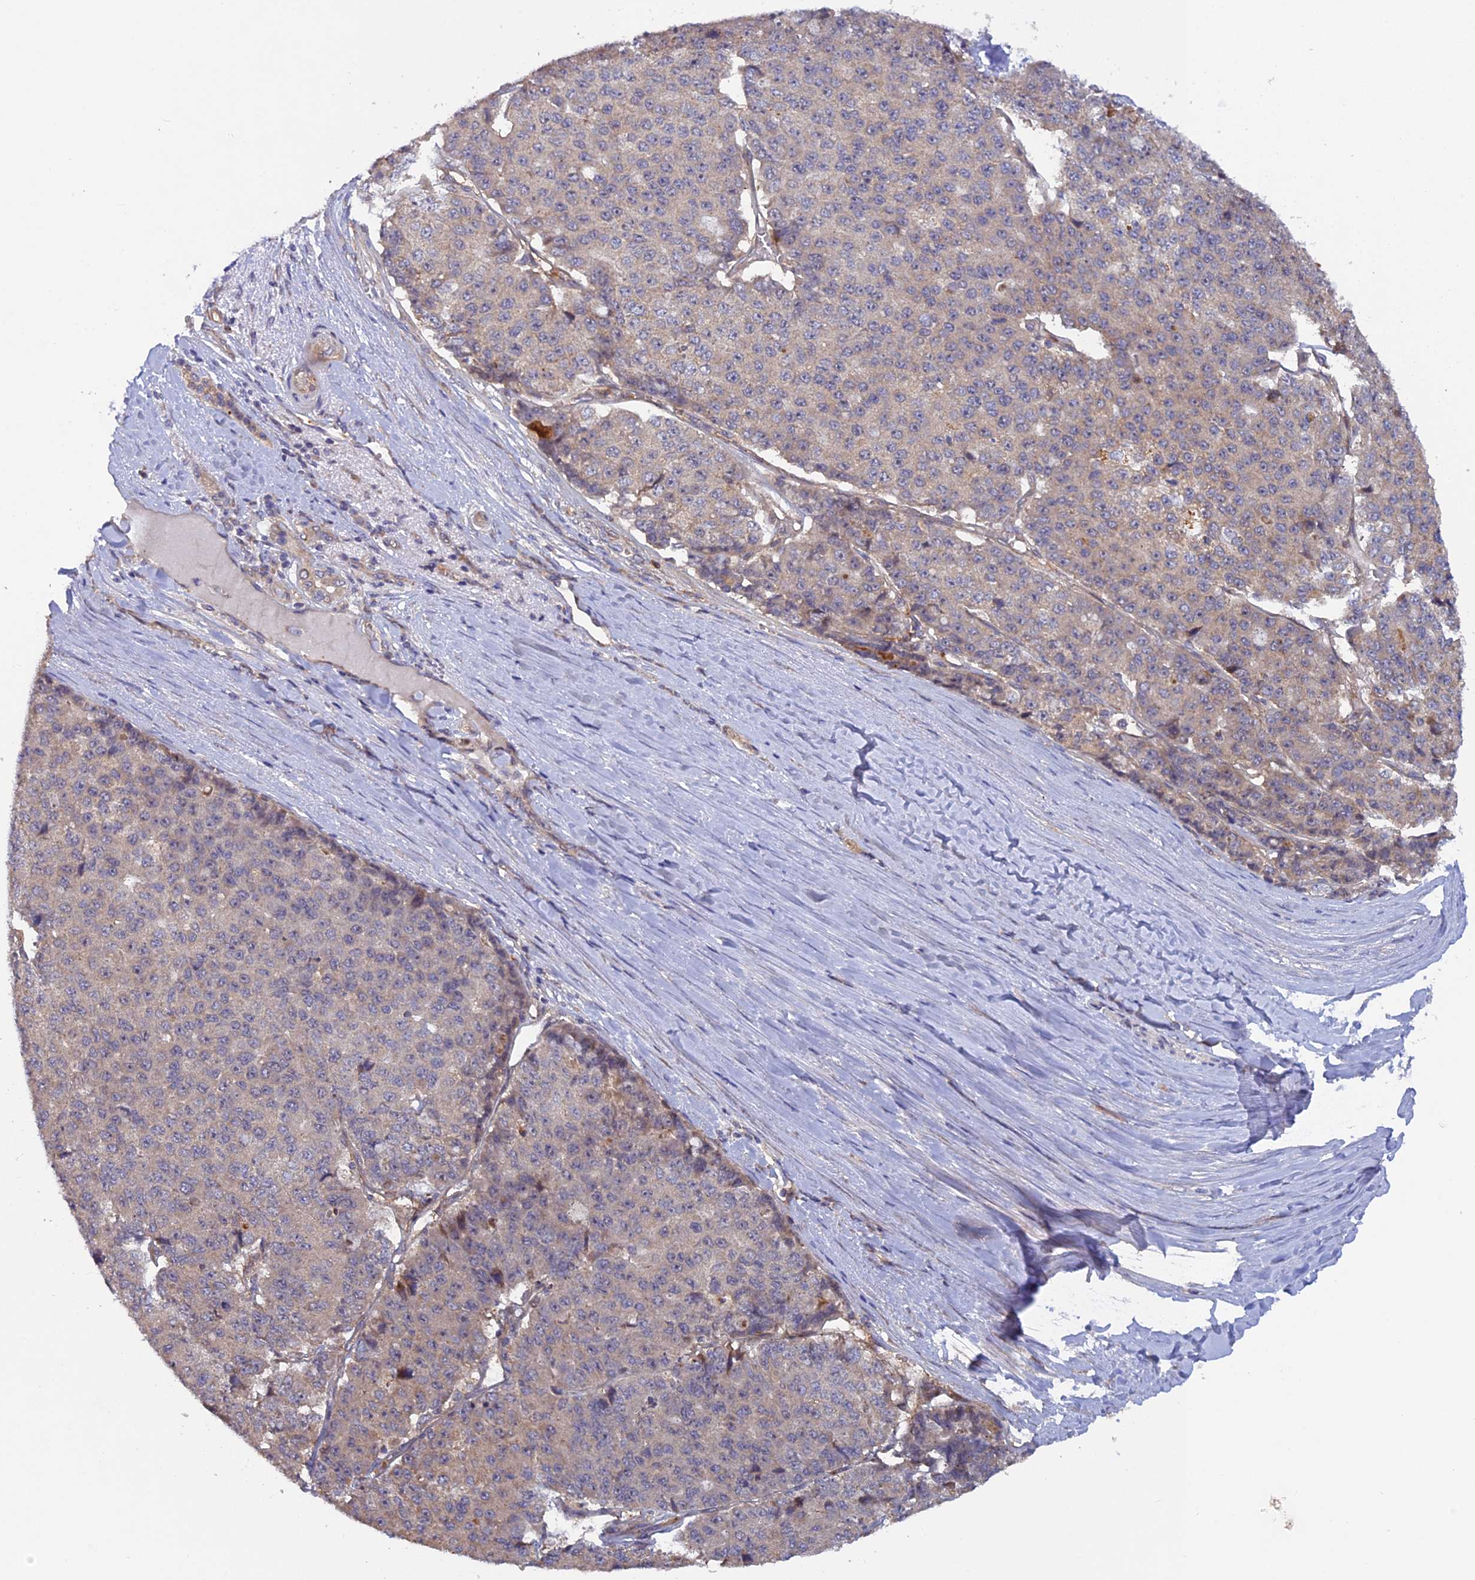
{"staining": {"intensity": "negative", "quantity": "none", "location": "none"}, "tissue": "pancreatic cancer", "cell_type": "Tumor cells", "image_type": "cancer", "snomed": [{"axis": "morphology", "description": "Adenocarcinoma, NOS"}, {"axis": "topography", "description": "Pancreas"}], "caption": "An IHC image of pancreatic cancer is shown. There is no staining in tumor cells of pancreatic cancer.", "gene": "FERMT1", "patient": {"sex": "male", "age": 50}}